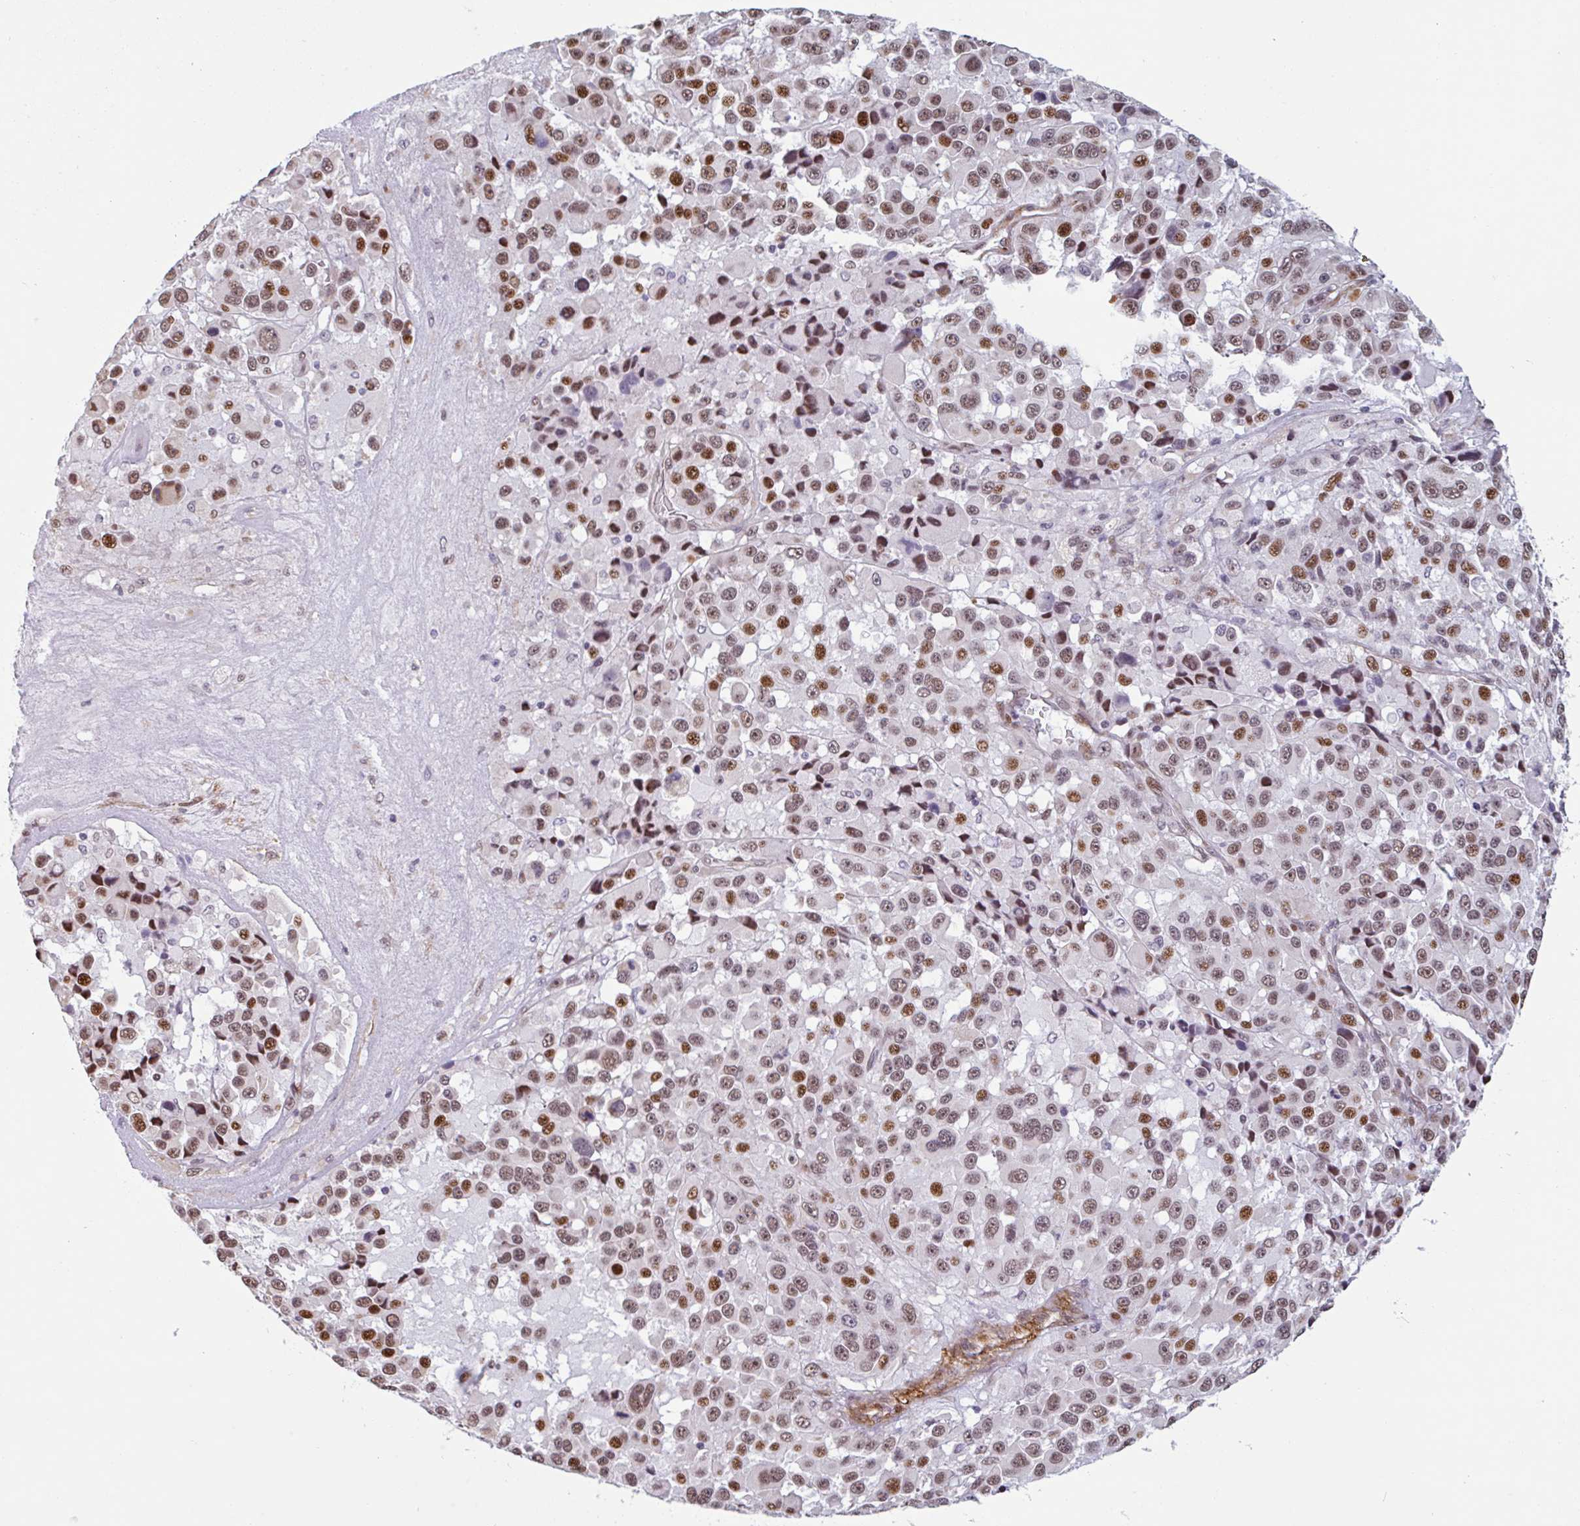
{"staining": {"intensity": "strong", "quantity": ">75%", "location": "nuclear"}, "tissue": "melanoma", "cell_type": "Tumor cells", "image_type": "cancer", "snomed": [{"axis": "morphology", "description": "Malignant melanoma, Metastatic site"}, {"axis": "topography", "description": "Lymph node"}], "caption": "Brown immunohistochemical staining in melanoma exhibits strong nuclear positivity in approximately >75% of tumor cells. The protein of interest is stained brown, and the nuclei are stained in blue (DAB IHC with brightfield microscopy, high magnification).", "gene": "TMEM119", "patient": {"sex": "female", "age": 65}}